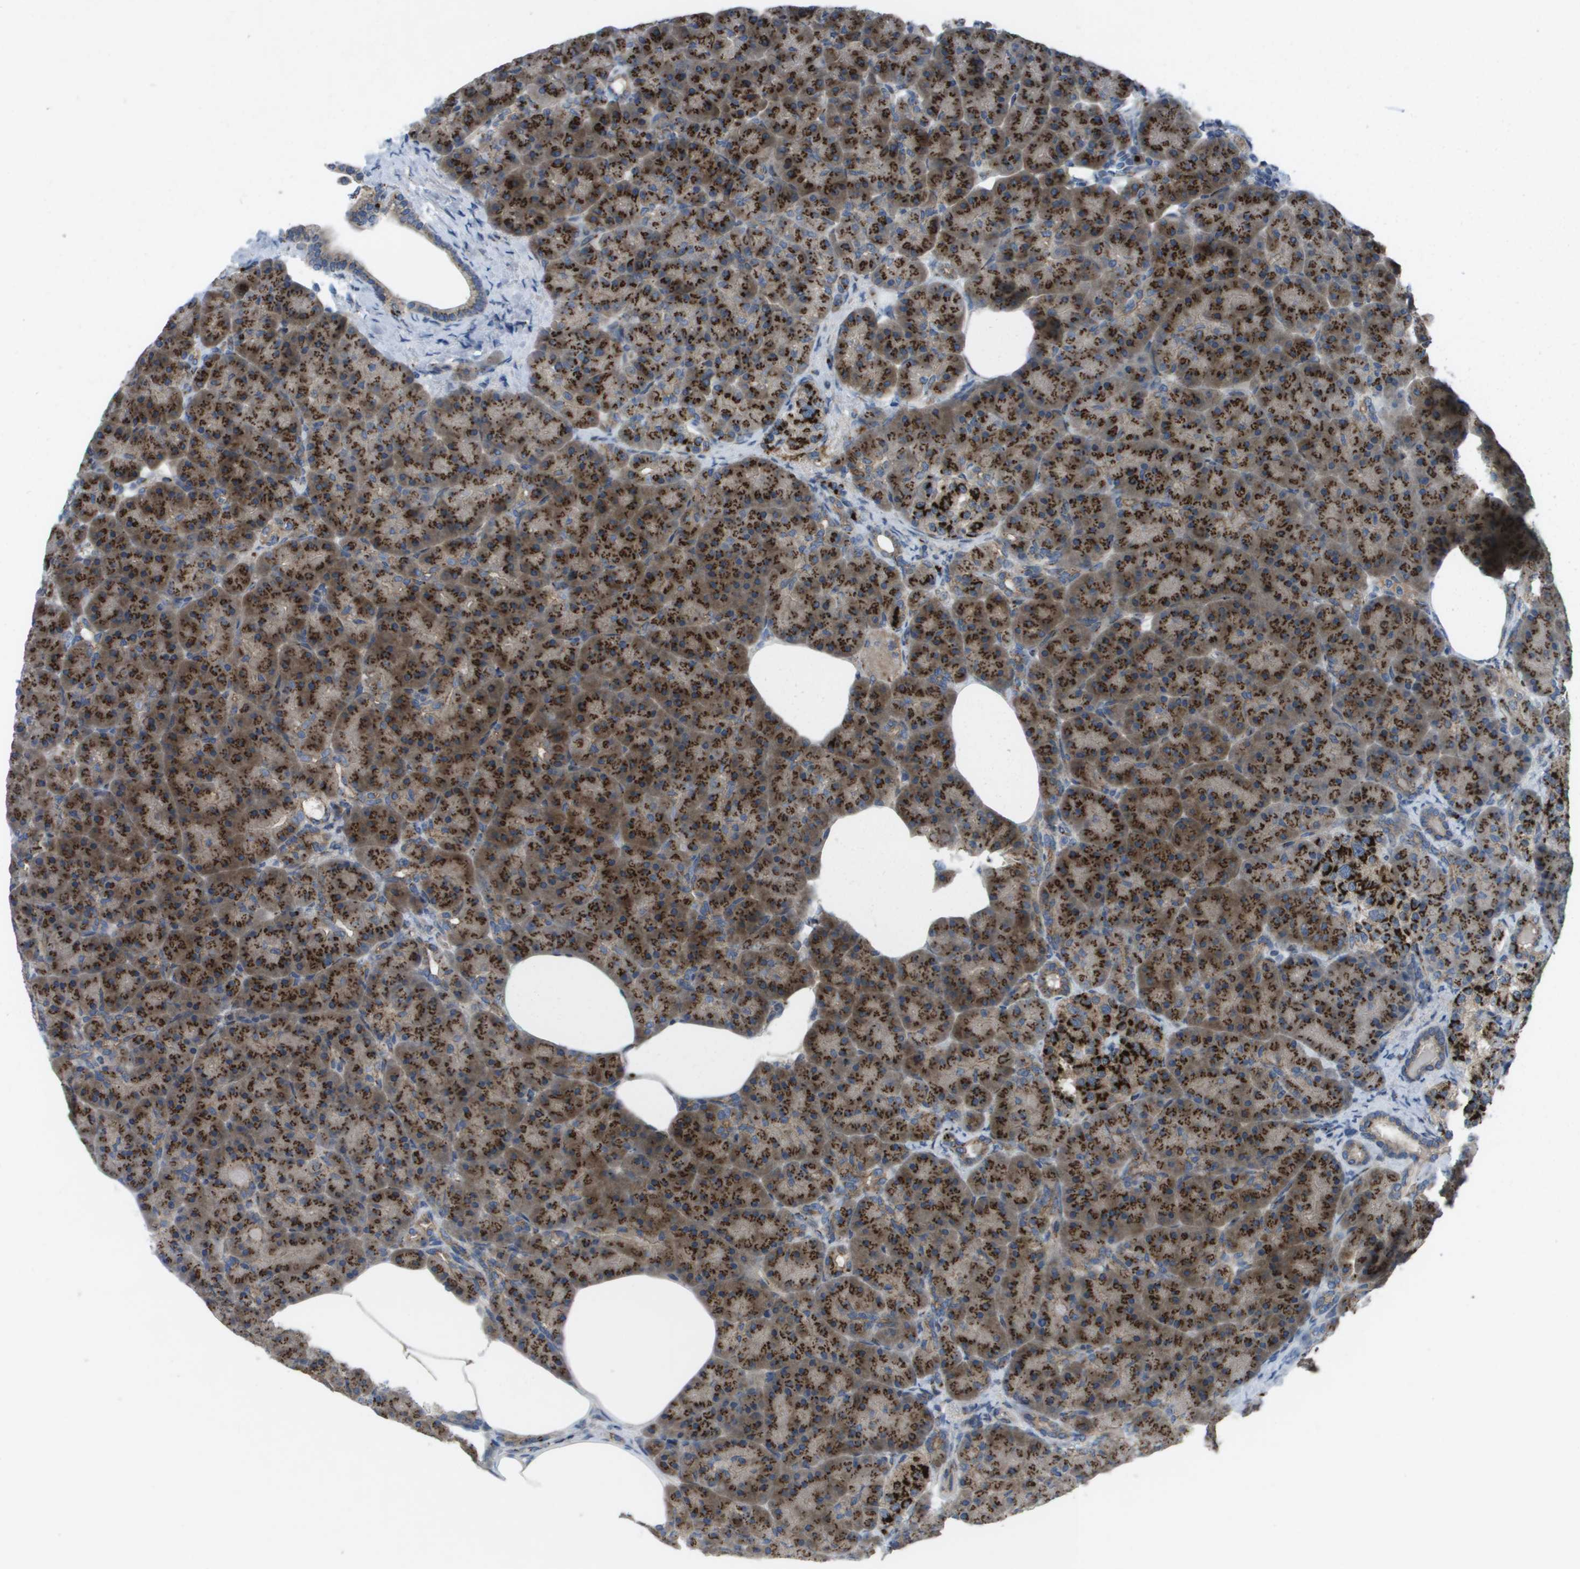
{"staining": {"intensity": "strong", "quantity": ">75%", "location": "cytoplasmic/membranous"}, "tissue": "pancreas", "cell_type": "Exocrine glandular cells", "image_type": "normal", "snomed": [{"axis": "morphology", "description": "Normal tissue, NOS"}, {"axis": "topography", "description": "Pancreas"}], "caption": "Protein analysis of normal pancreas displays strong cytoplasmic/membranous expression in approximately >75% of exocrine glandular cells. The staining was performed using DAB (3,3'-diaminobenzidine), with brown indicating positive protein expression. Nuclei are stained blue with hematoxylin.", "gene": "QSOX2", "patient": {"sex": "female", "age": 70}}